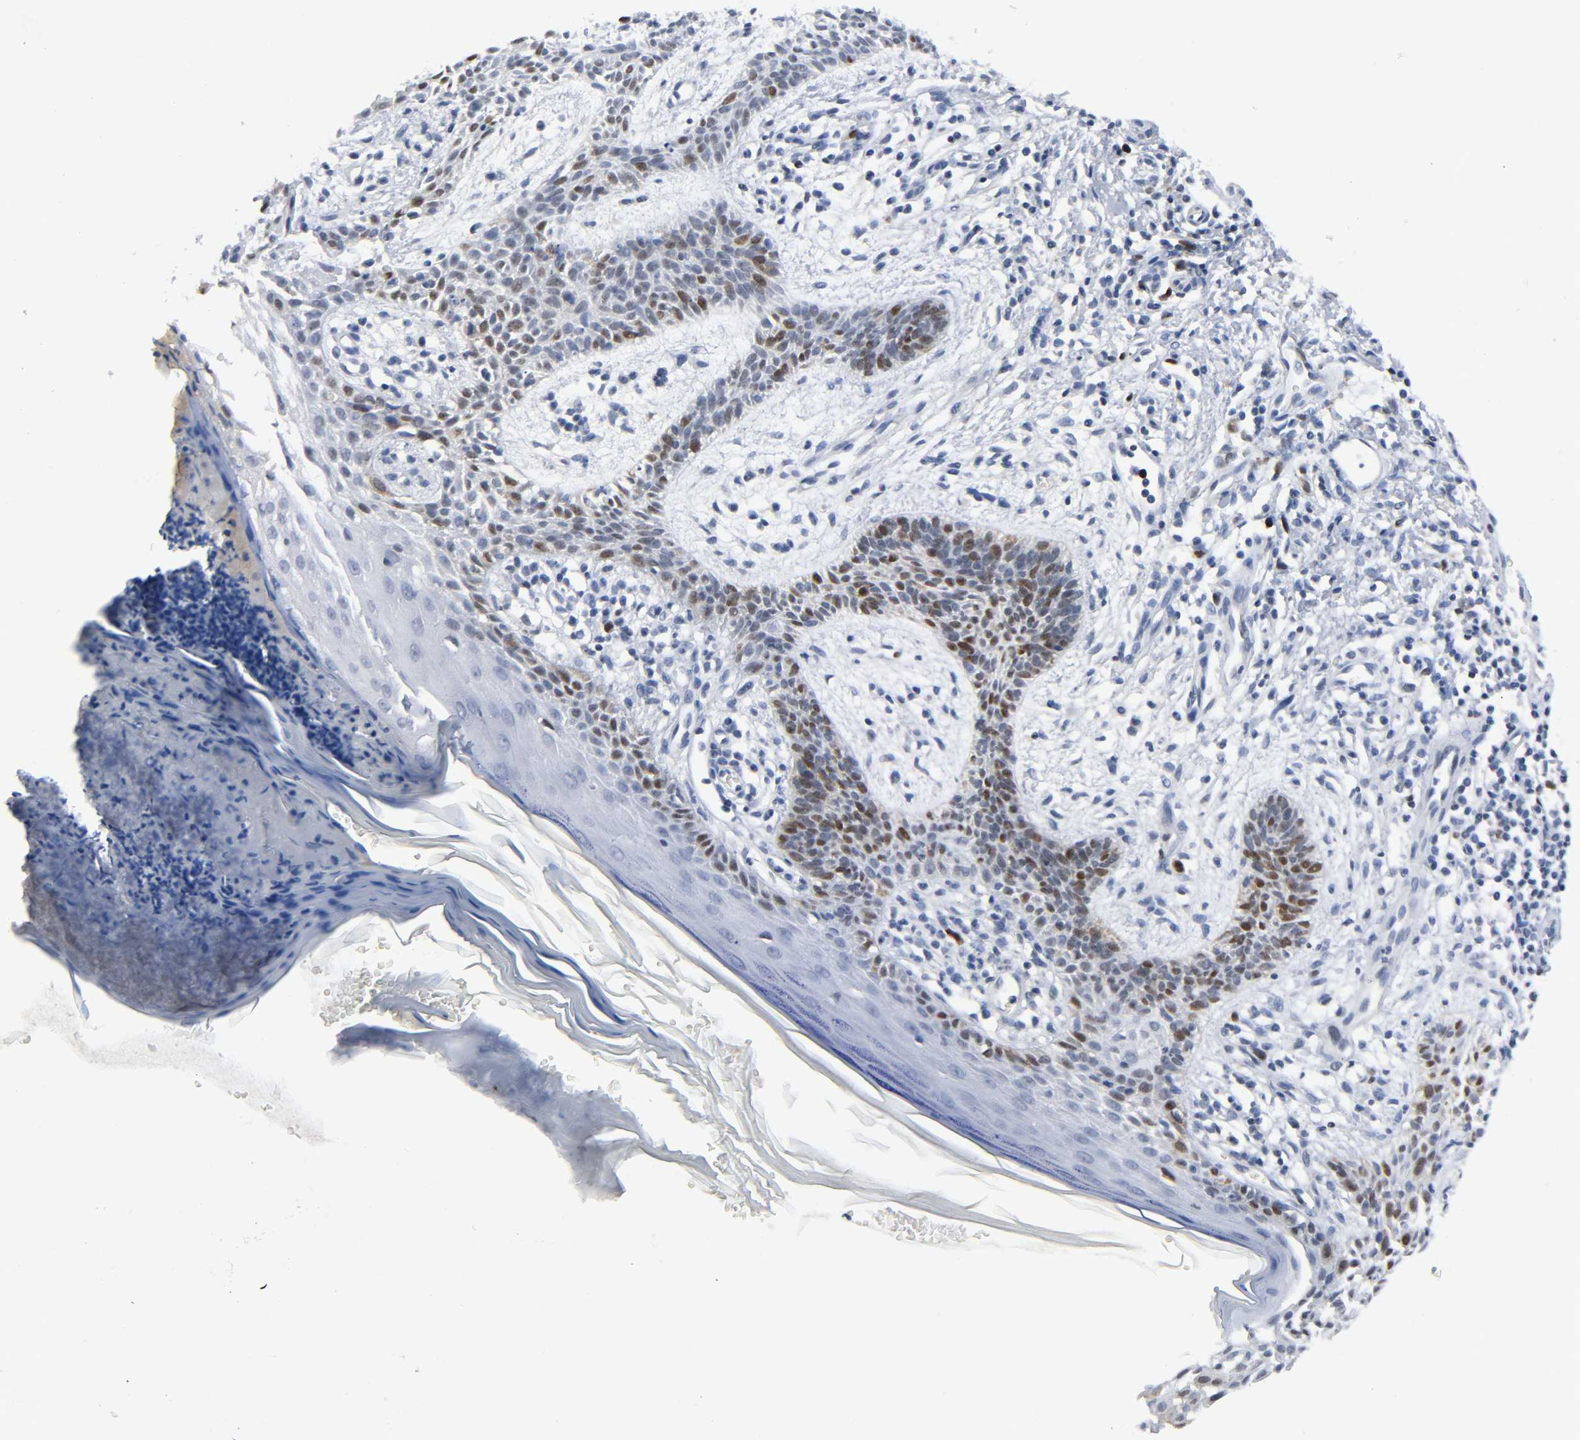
{"staining": {"intensity": "moderate", "quantity": "25%-75%", "location": "nuclear"}, "tissue": "skin cancer", "cell_type": "Tumor cells", "image_type": "cancer", "snomed": [{"axis": "morphology", "description": "Normal tissue, NOS"}, {"axis": "morphology", "description": "Basal cell carcinoma"}, {"axis": "topography", "description": "Skin"}], "caption": "The image displays a brown stain indicating the presence of a protein in the nuclear of tumor cells in basal cell carcinoma (skin).", "gene": "WEE1", "patient": {"sex": "female", "age": 69}}